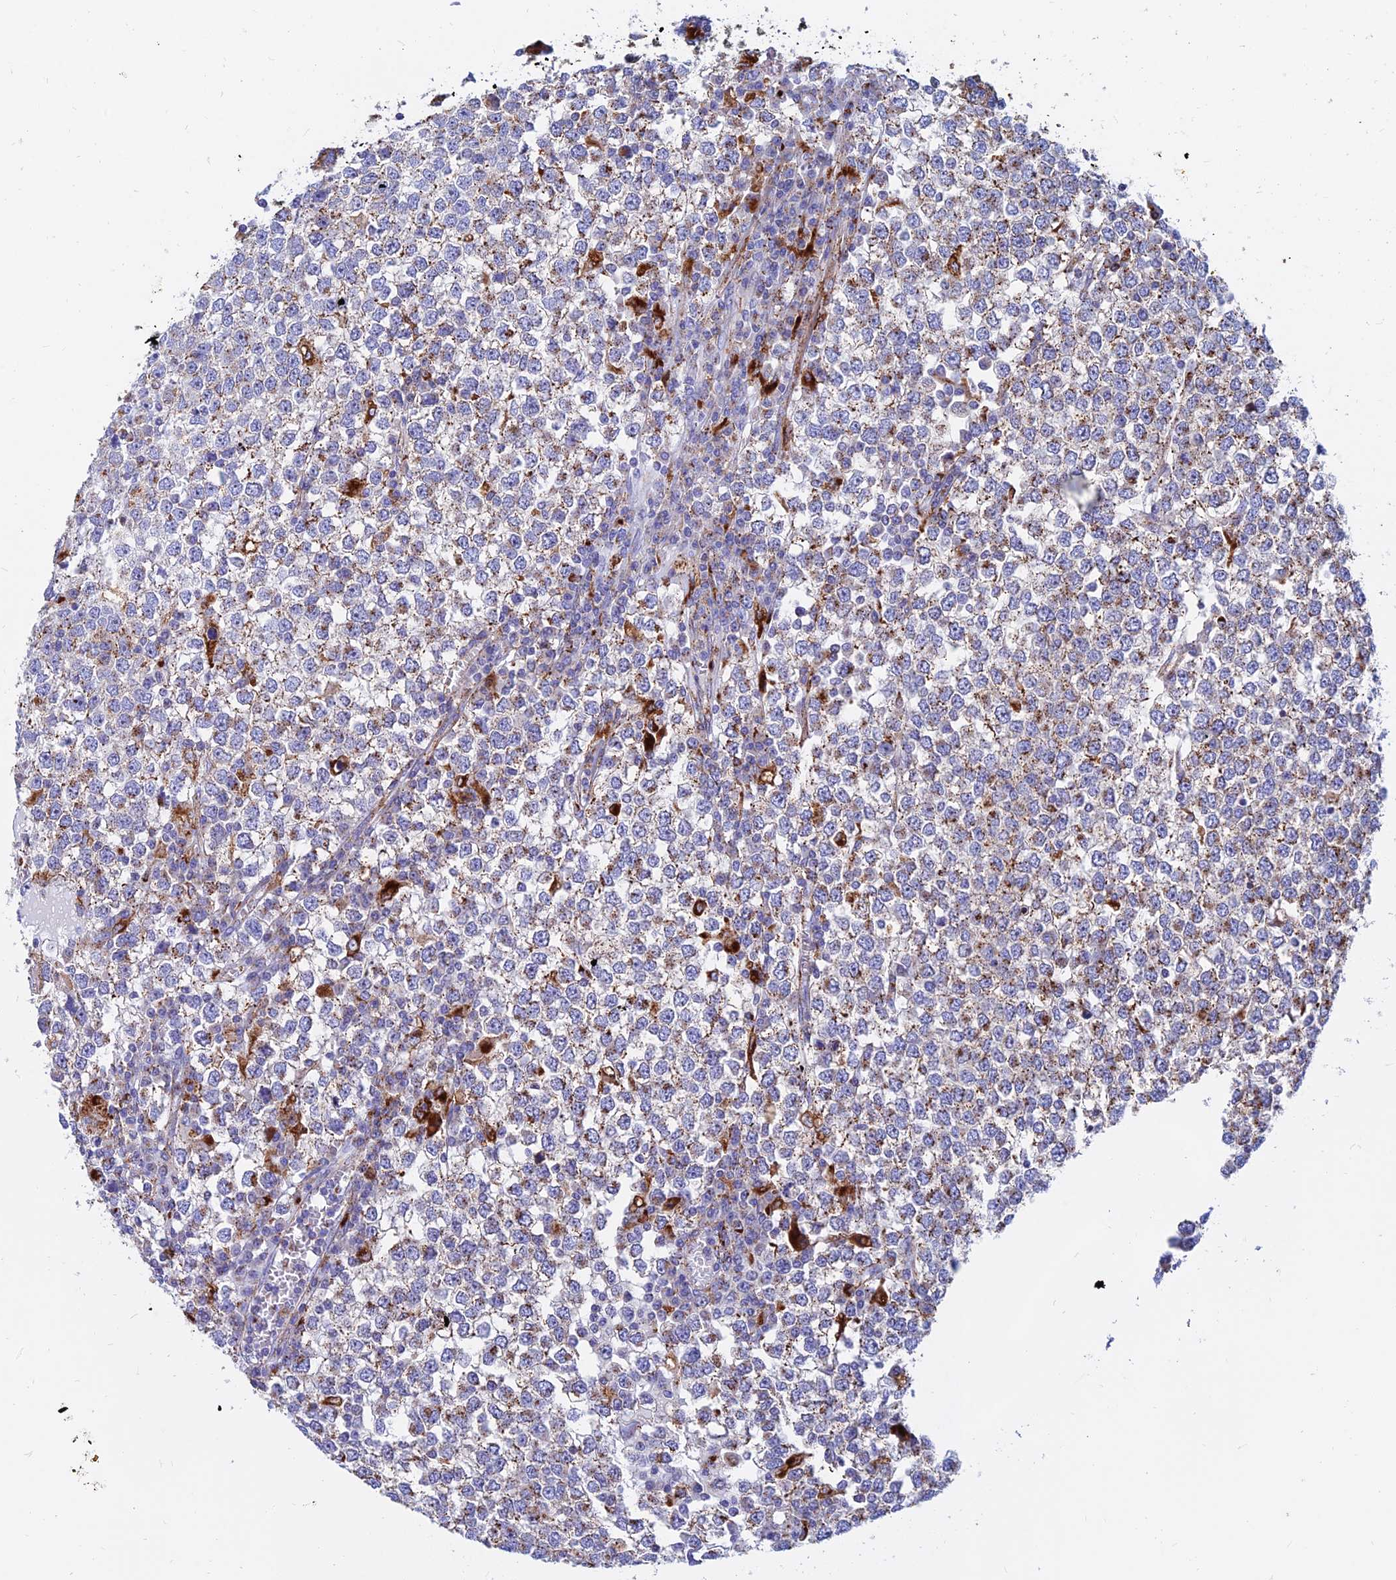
{"staining": {"intensity": "moderate", "quantity": "<25%", "location": "cytoplasmic/membranous"}, "tissue": "testis cancer", "cell_type": "Tumor cells", "image_type": "cancer", "snomed": [{"axis": "morphology", "description": "Seminoma, NOS"}, {"axis": "topography", "description": "Testis"}], "caption": "There is low levels of moderate cytoplasmic/membranous expression in tumor cells of seminoma (testis), as demonstrated by immunohistochemical staining (brown color).", "gene": "SPNS1", "patient": {"sex": "male", "age": 65}}